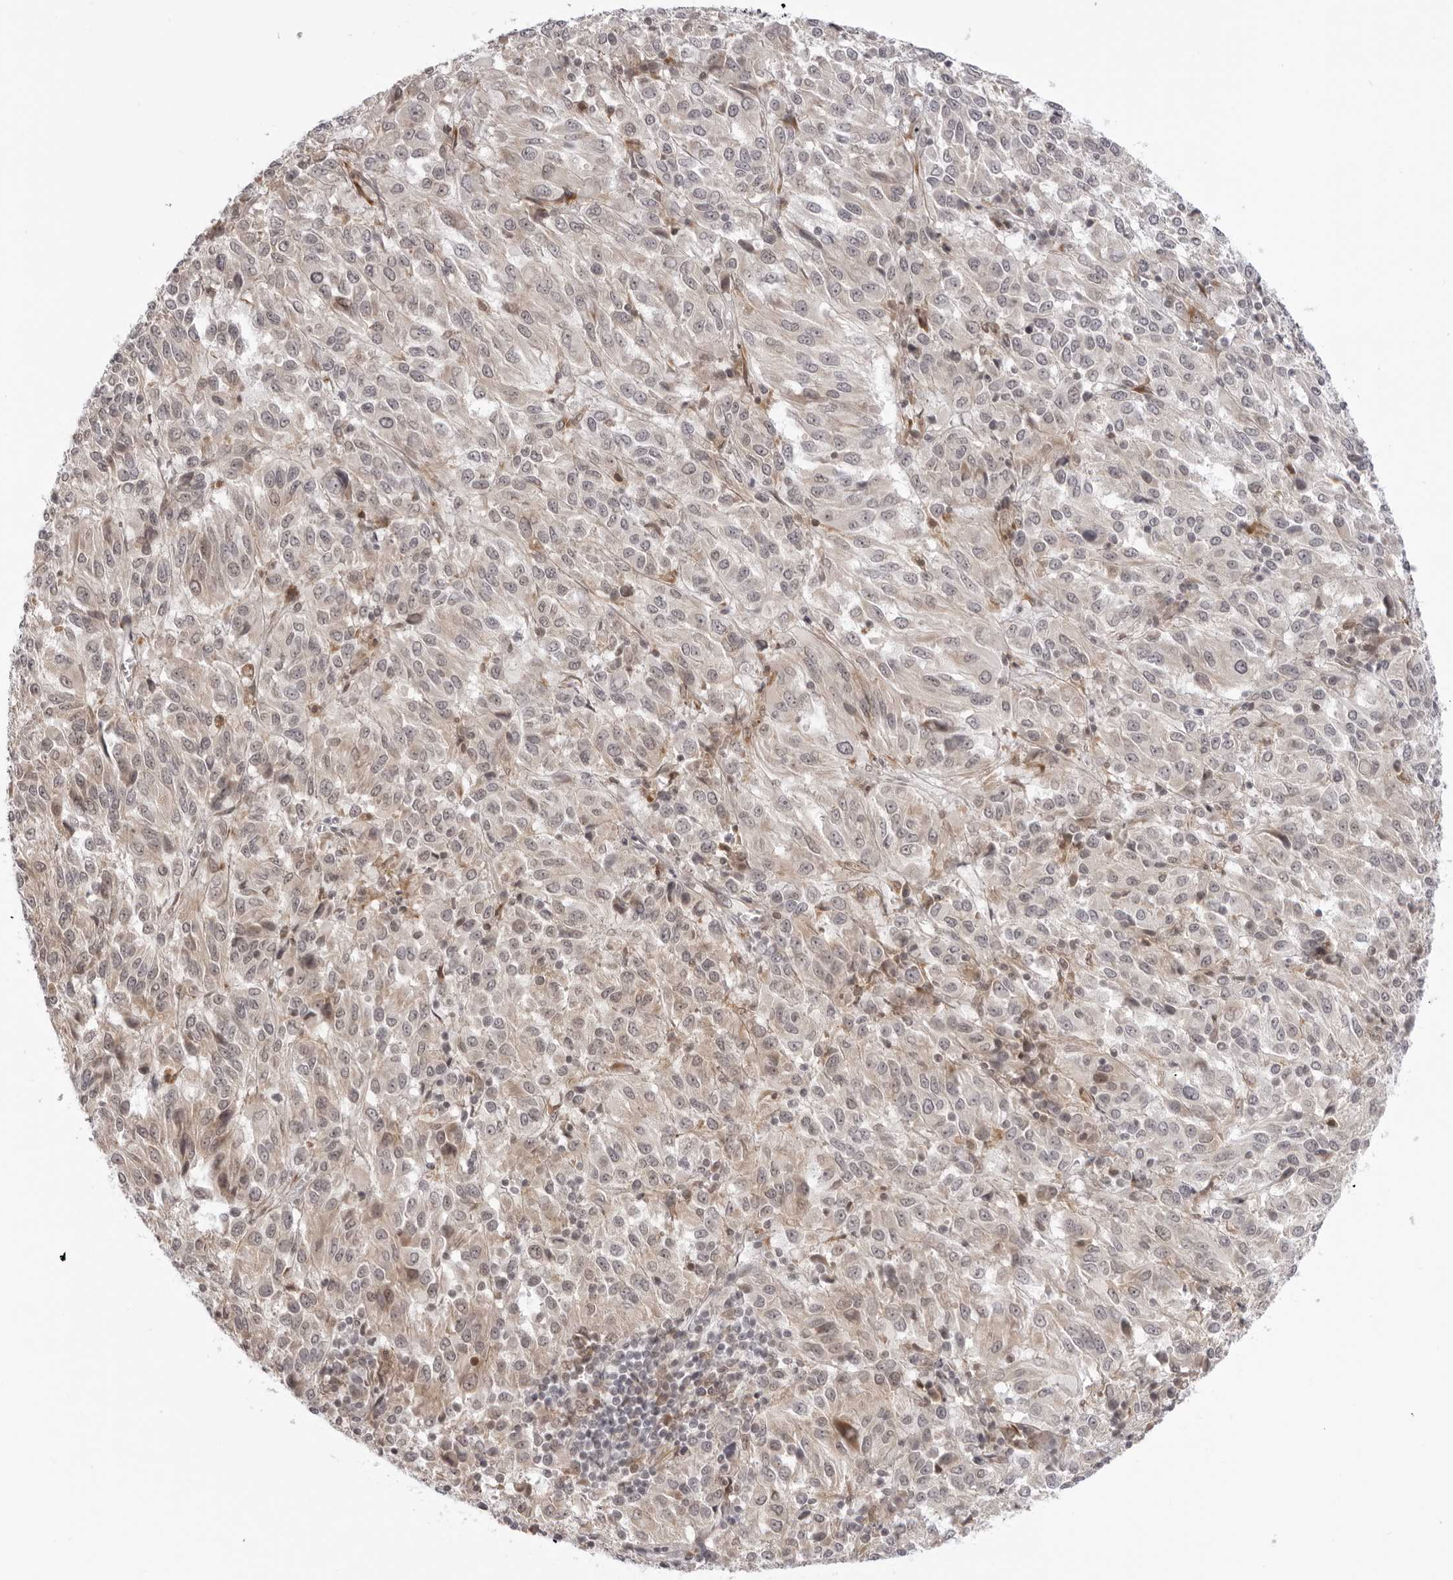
{"staining": {"intensity": "weak", "quantity": "25%-75%", "location": "cytoplasmic/membranous"}, "tissue": "melanoma", "cell_type": "Tumor cells", "image_type": "cancer", "snomed": [{"axis": "morphology", "description": "Malignant melanoma, Metastatic site"}, {"axis": "topography", "description": "Lung"}], "caption": "A photomicrograph of melanoma stained for a protein reveals weak cytoplasmic/membranous brown staining in tumor cells.", "gene": "SRGAP2", "patient": {"sex": "male", "age": 64}}